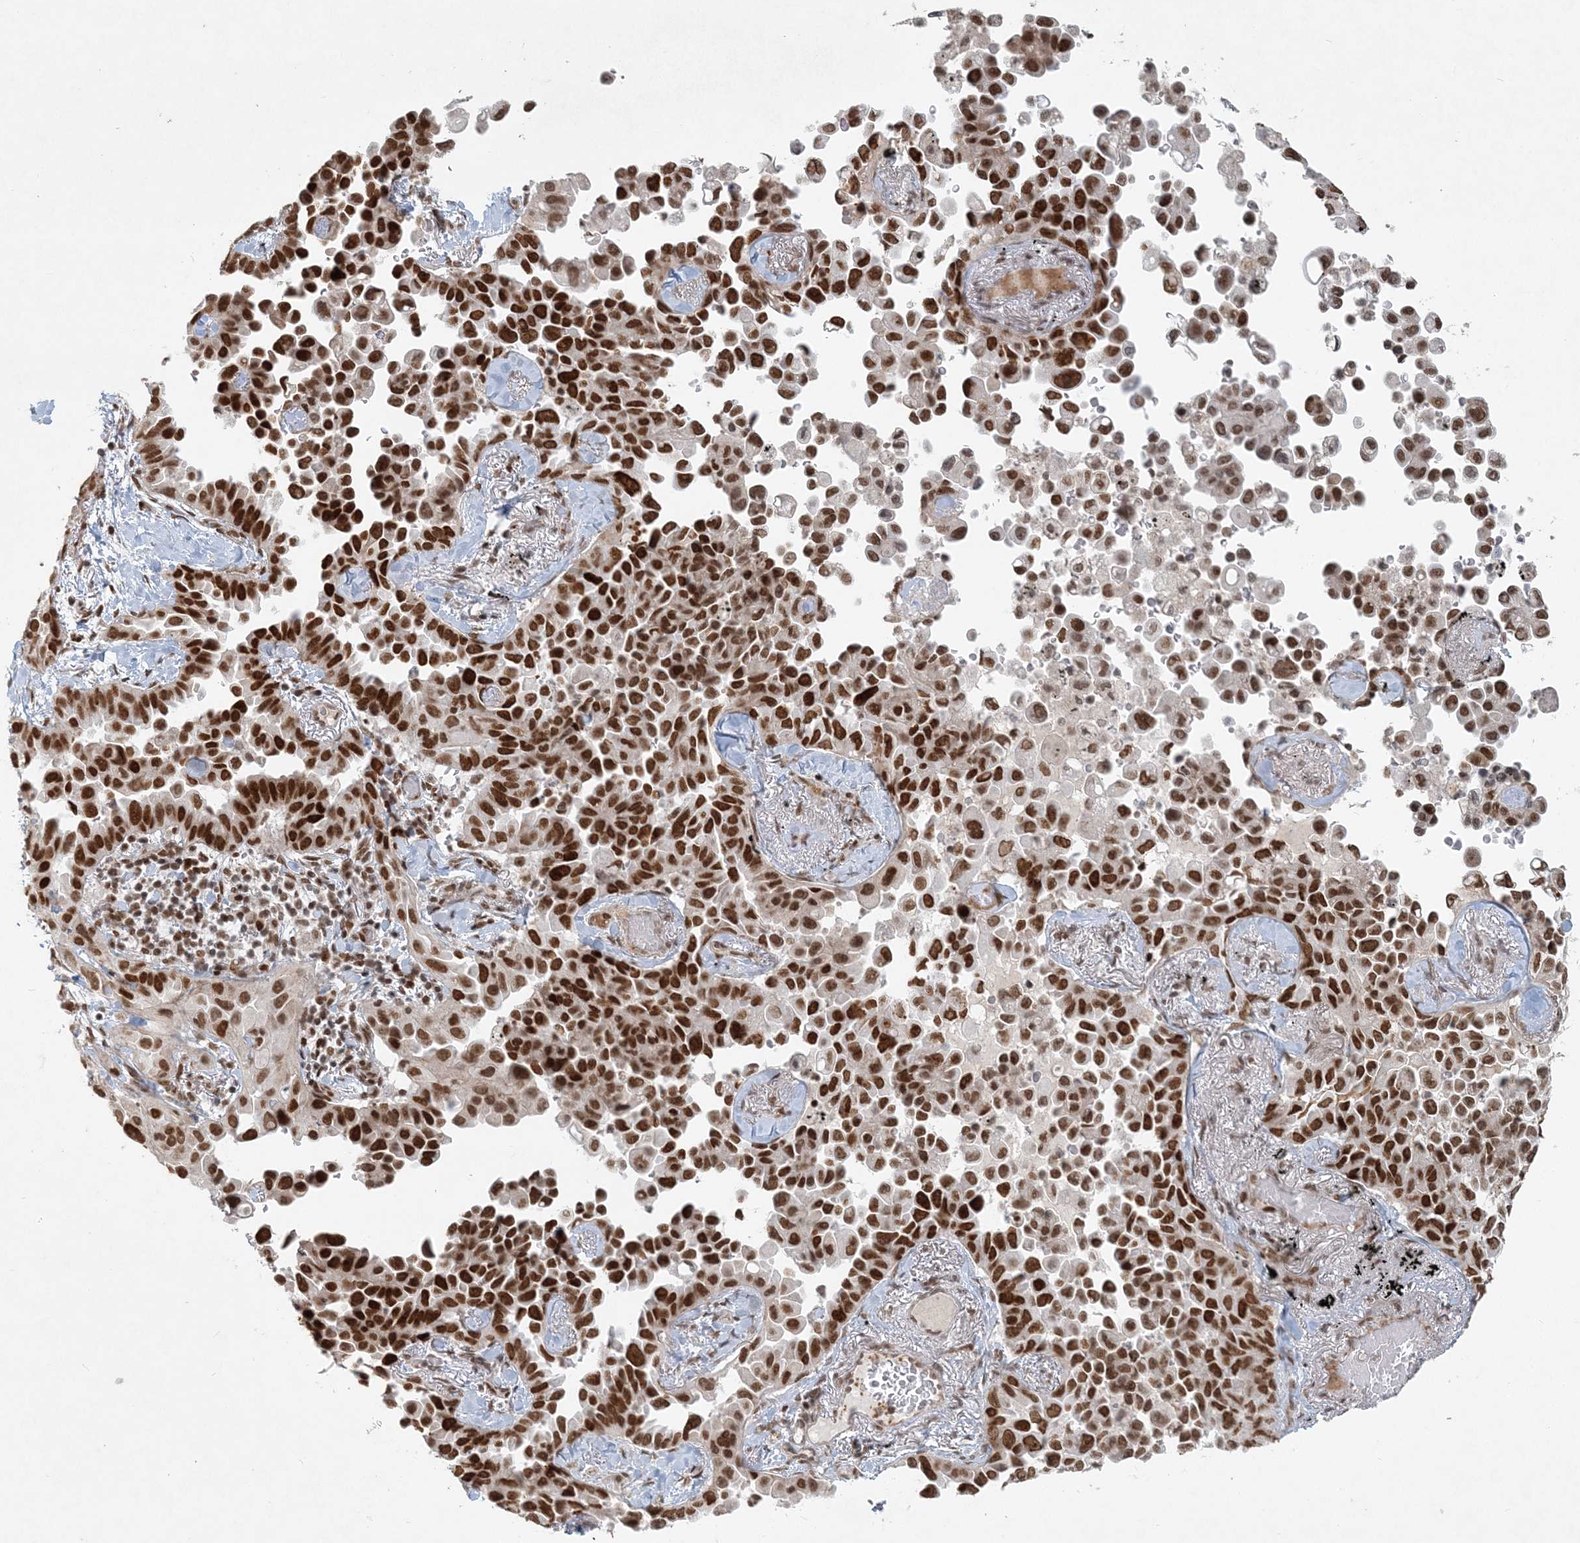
{"staining": {"intensity": "strong", "quantity": "25%-75%", "location": "nuclear"}, "tissue": "lung cancer", "cell_type": "Tumor cells", "image_type": "cancer", "snomed": [{"axis": "morphology", "description": "Adenocarcinoma, NOS"}, {"axis": "topography", "description": "Lung"}], "caption": "Immunohistochemical staining of human lung cancer (adenocarcinoma) demonstrates strong nuclear protein staining in approximately 25%-75% of tumor cells. (Stains: DAB (3,3'-diaminobenzidine) in brown, nuclei in blue, Microscopy: brightfield microscopy at high magnification).", "gene": "BAZ1B", "patient": {"sex": "female", "age": 67}}